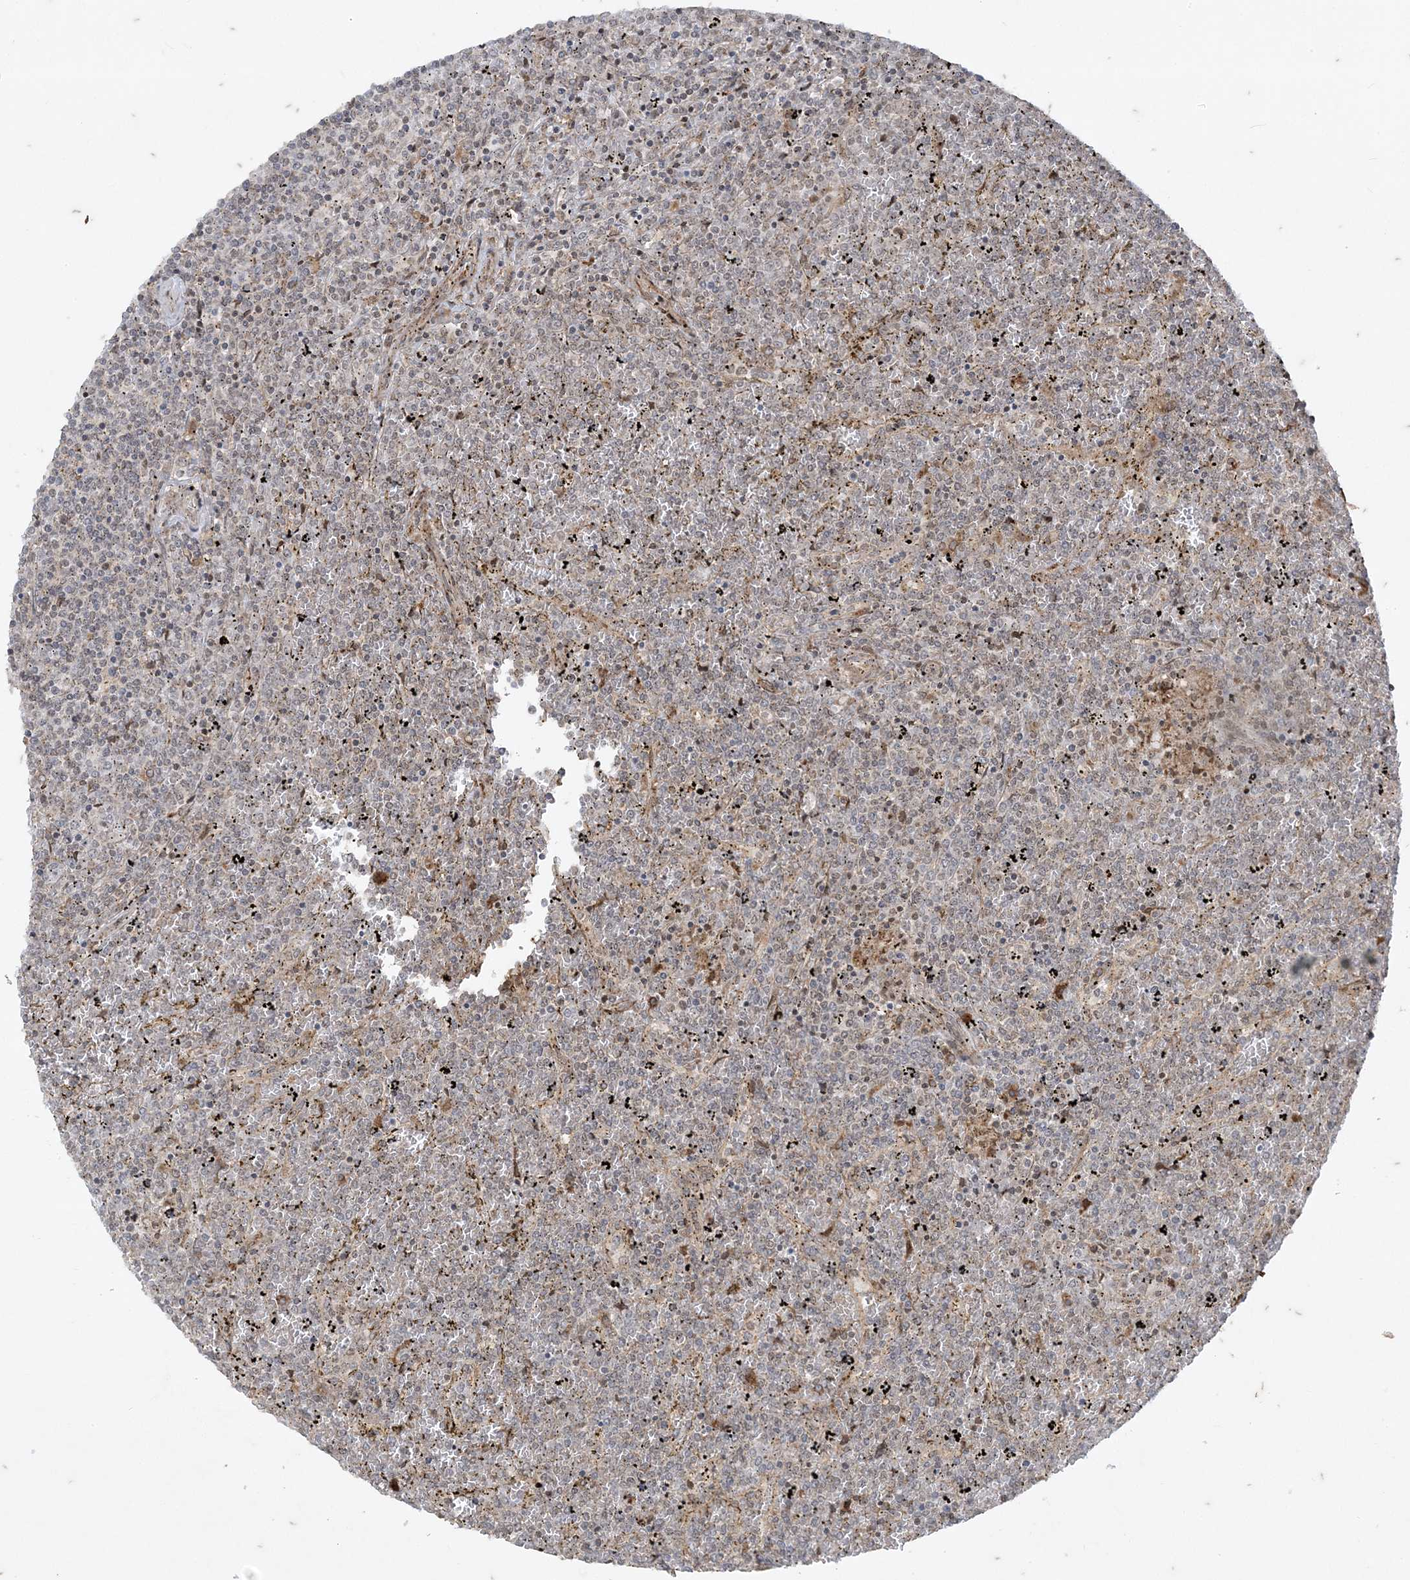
{"staining": {"intensity": "negative", "quantity": "none", "location": "none"}, "tissue": "lymphoma", "cell_type": "Tumor cells", "image_type": "cancer", "snomed": [{"axis": "morphology", "description": "Malignant lymphoma, non-Hodgkin's type, Low grade"}, {"axis": "topography", "description": "Spleen"}], "caption": "DAB immunohistochemical staining of low-grade malignant lymphoma, non-Hodgkin's type shows no significant expression in tumor cells. The staining was performed using DAB (3,3'-diaminobenzidine) to visualize the protein expression in brown, while the nuclei were stained in blue with hematoxylin (Magnification: 20x).", "gene": "RRAS", "patient": {"sex": "female", "age": 19}}